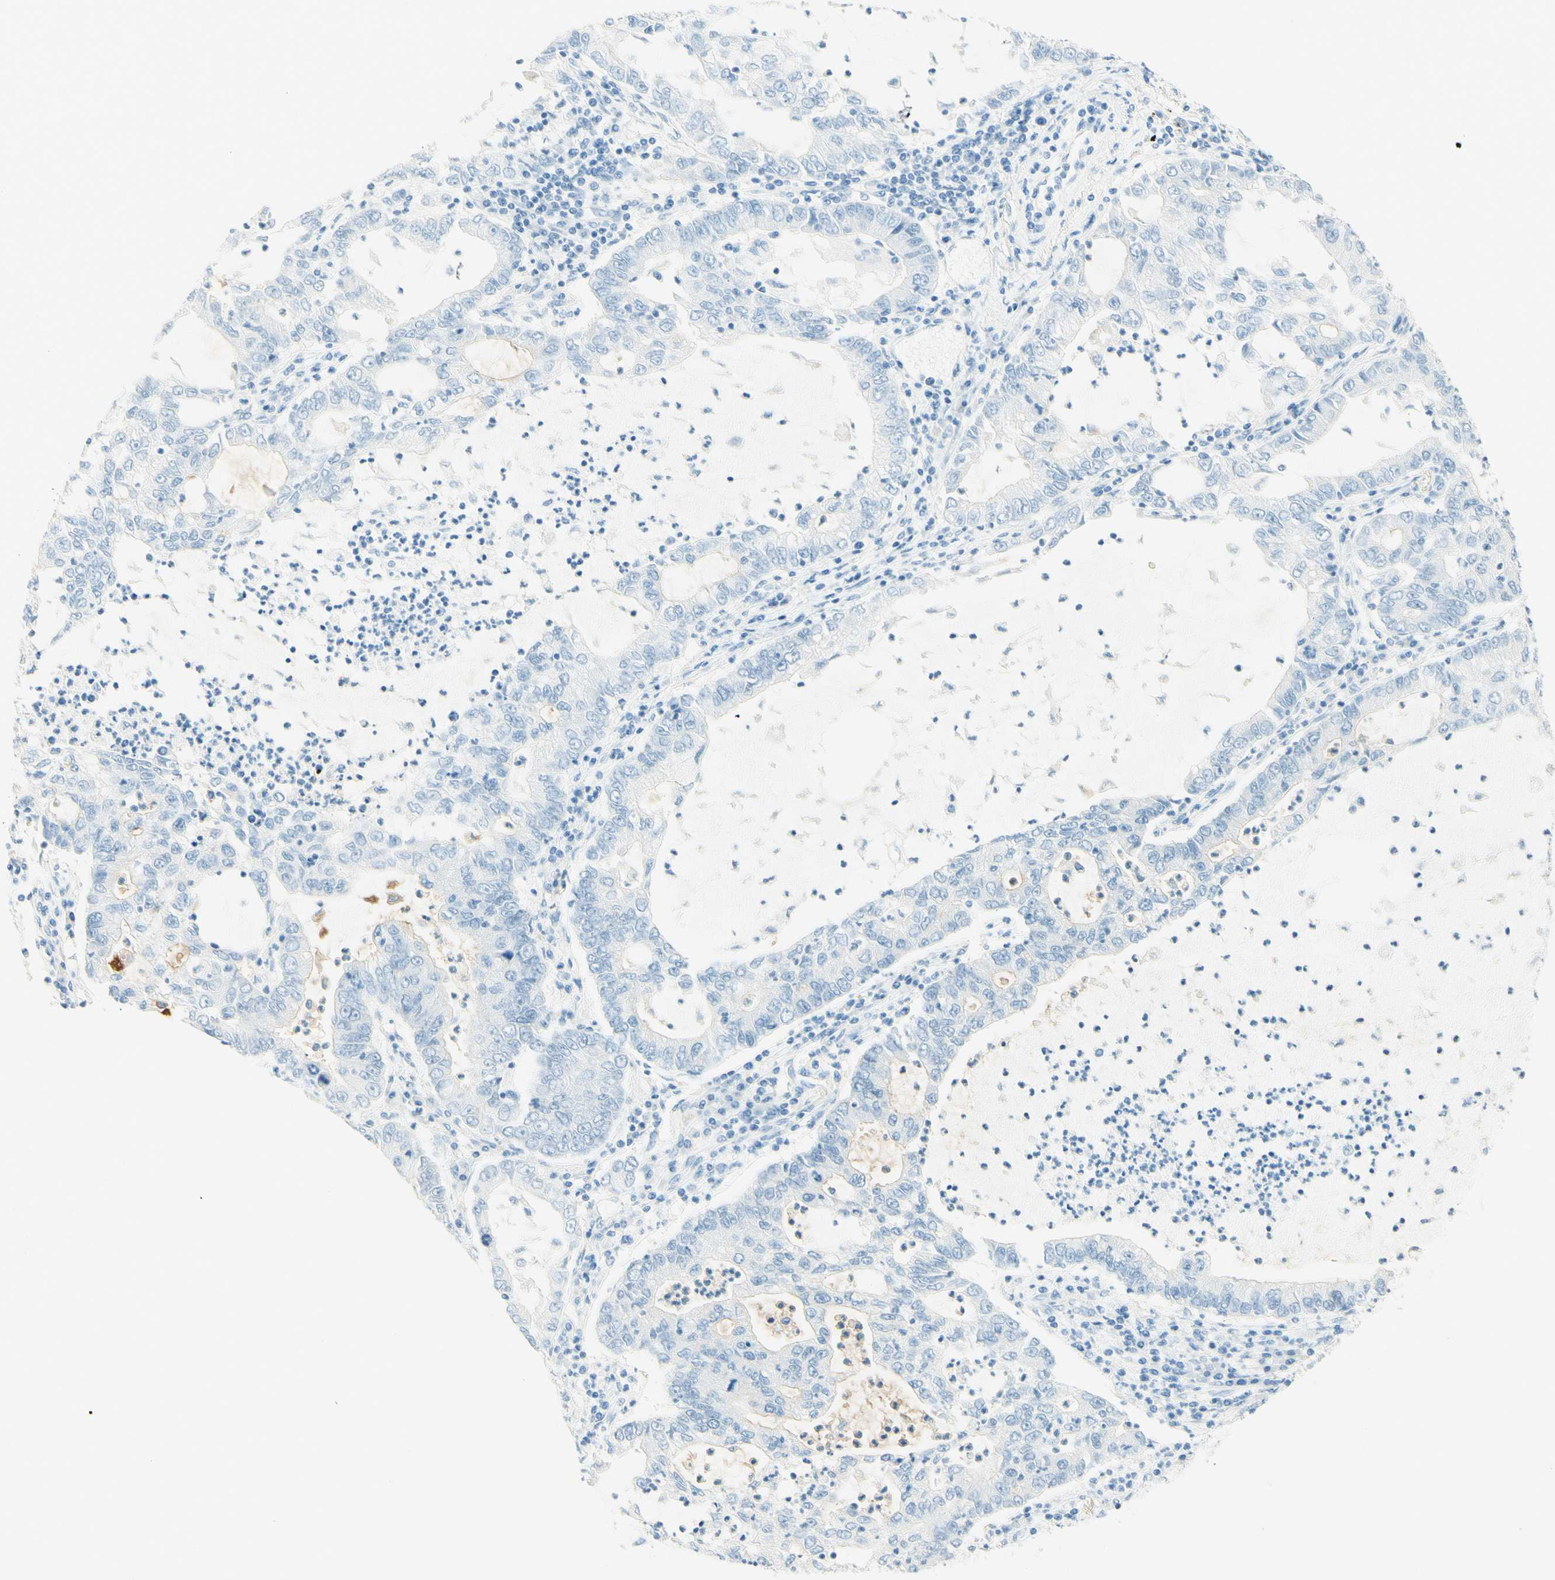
{"staining": {"intensity": "negative", "quantity": "none", "location": "none"}, "tissue": "lung cancer", "cell_type": "Tumor cells", "image_type": "cancer", "snomed": [{"axis": "morphology", "description": "Adenocarcinoma, NOS"}, {"axis": "topography", "description": "Lung"}], "caption": "Immunohistochemistry image of neoplastic tissue: adenocarcinoma (lung) stained with DAB (3,3'-diaminobenzidine) reveals no significant protein positivity in tumor cells.", "gene": "TMEM132D", "patient": {"sex": "female", "age": 51}}